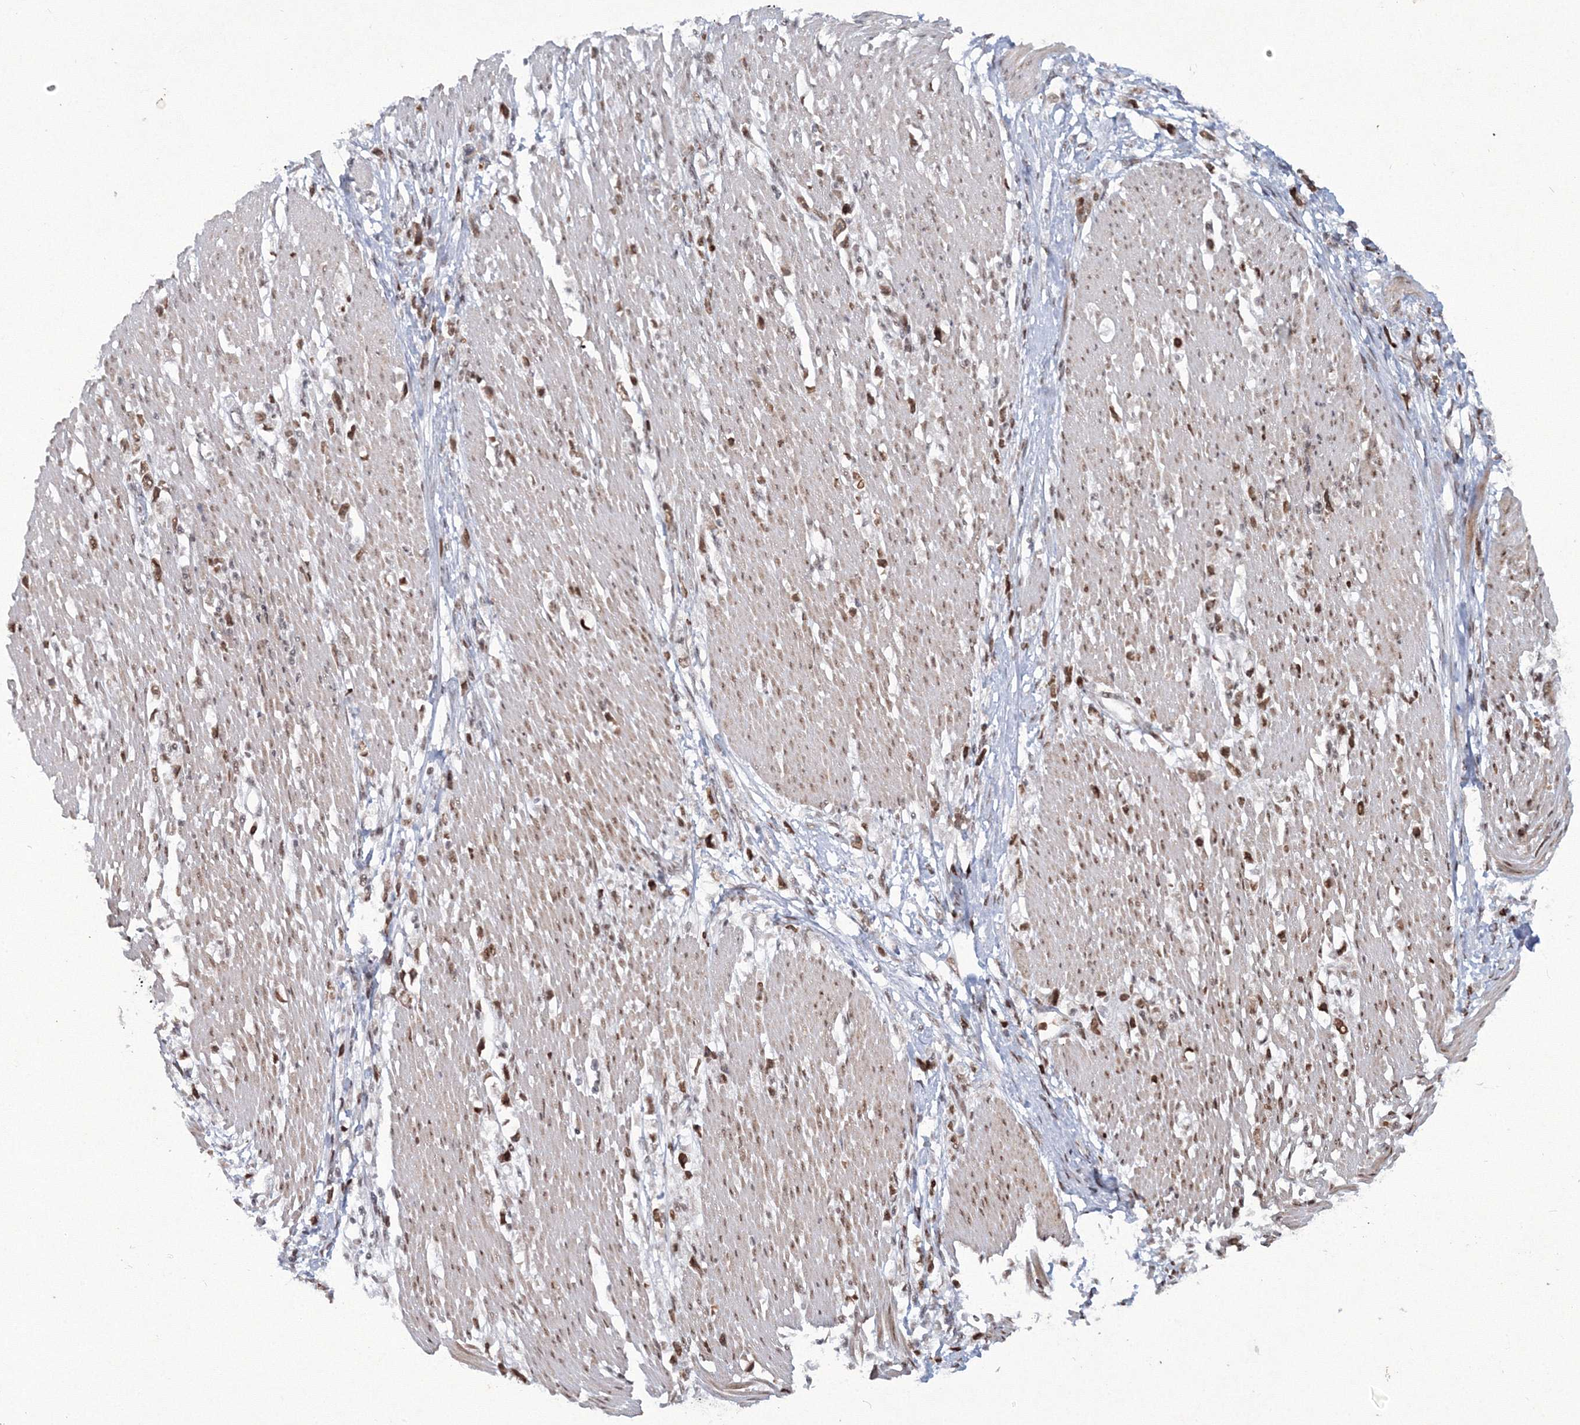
{"staining": {"intensity": "moderate", "quantity": ">75%", "location": "nuclear"}, "tissue": "stomach cancer", "cell_type": "Tumor cells", "image_type": "cancer", "snomed": [{"axis": "morphology", "description": "Adenocarcinoma, NOS"}, {"axis": "topography", "description": "Stomach"}], "caption": "The photomicrograph exhibits immunohistochemical staining of stomach adenocarcinoma. There is moderate nuclear staining is present in approximately >75% of tumor cells.", "gene": "C3orf33", "patient": {"sex": "female", "age": 59}}